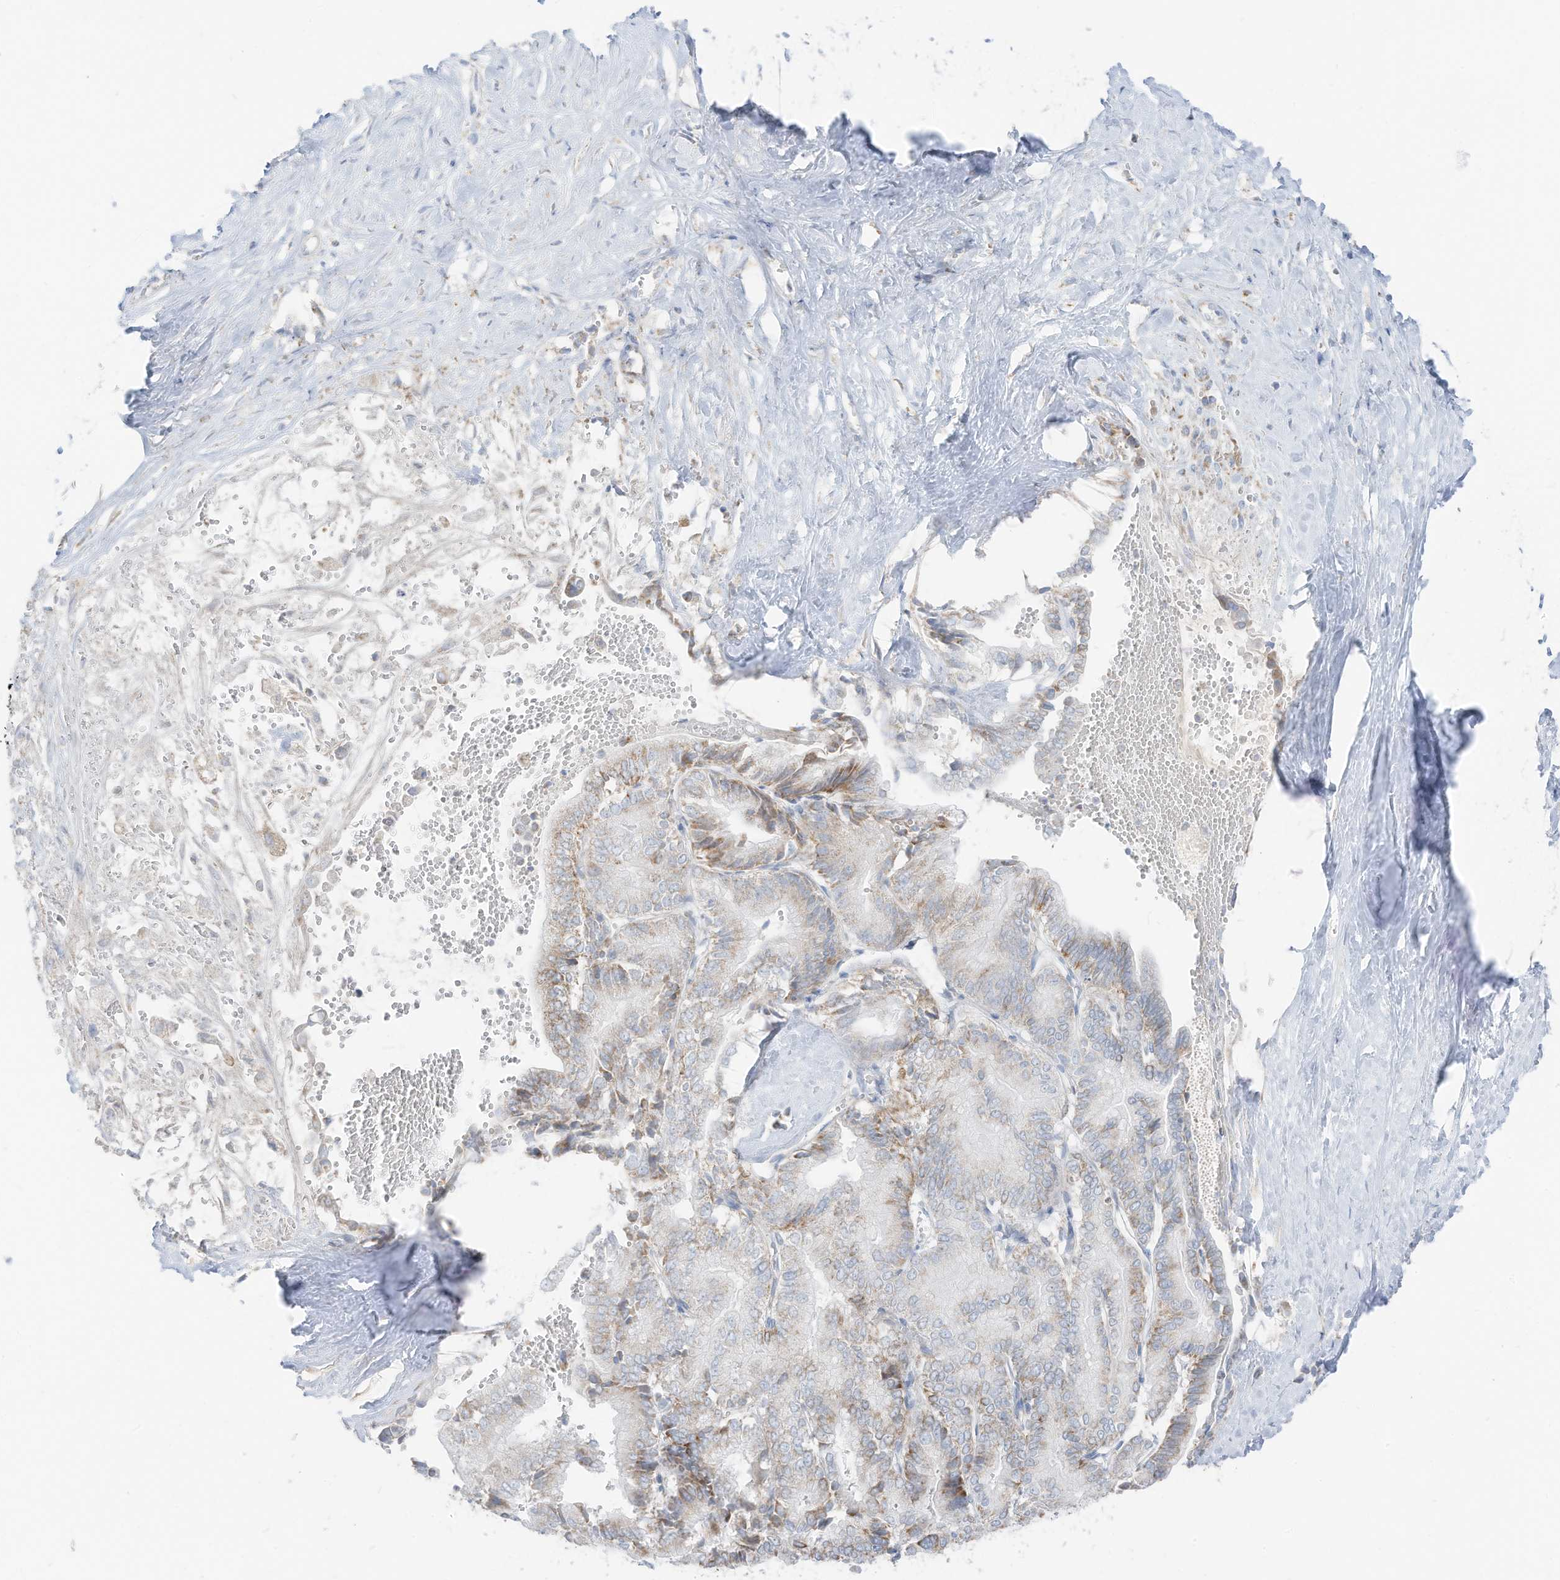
{"staining": {"intensity": "weak", "quantity": "25%-75%", "location": "cytoplasmic/membranous"}, "tissue": "liver cancer", "cell_type": "Tumor cells", "image_type": "cancer", "snomed": [{"axis": "morphology", "description": "Cholangiocarcinoma"}, {"axis": "topography", "description": "Liver"}], "caption": "Immunohistochemistry (IHC) of human liver cholangiocarcinoma displays low levels of weak cytoplasmic/membranous positivity in approximately 25%-75% of tumor cells.", "gene": "ETHE1", "patient": {"sex": "female", "age": 75}}